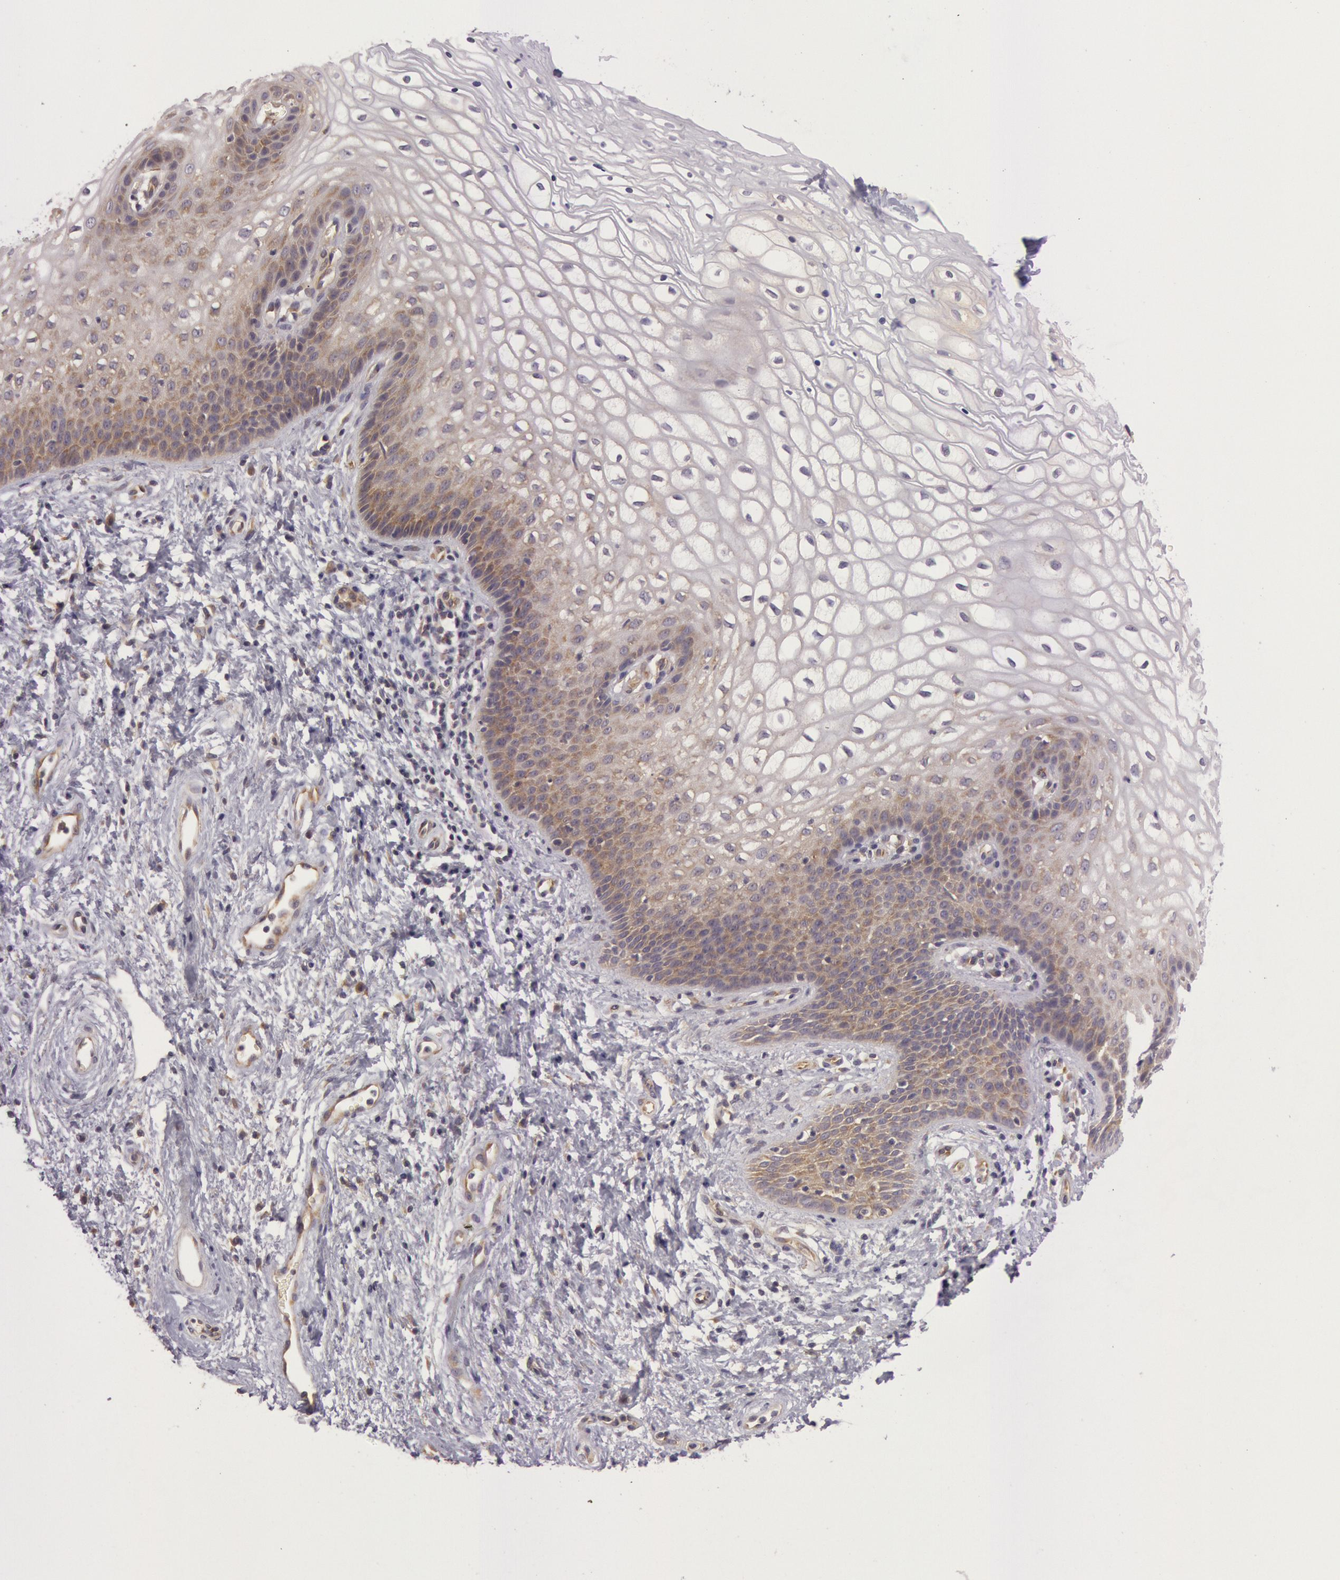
{"staining": {"intensity": "weak", "quantity": "25%-75%", "location": "cytoplasmic/membranous"}, "tissue": "vagina", "cell_type": "Squamous epithelial cells", "image_type": "normal", "snomed": [{"axis": "morphology", "description": "Normal tissue, NOS"}, {"axis": "topography", "description": "Vagina"}], "caption": "Protein staining exhibits weak cytoplasmic/membranous expression in about 25%-75% of squamous epithelial cells in normal vagina. Using DAB (3,3'-diaminobenzidine) (brown) and hematoxylin (blue) stains, captured at high magnification using brightfield microscopy.", "gene": "CHUK", "patient": {"sex": "female", "age": 34}}